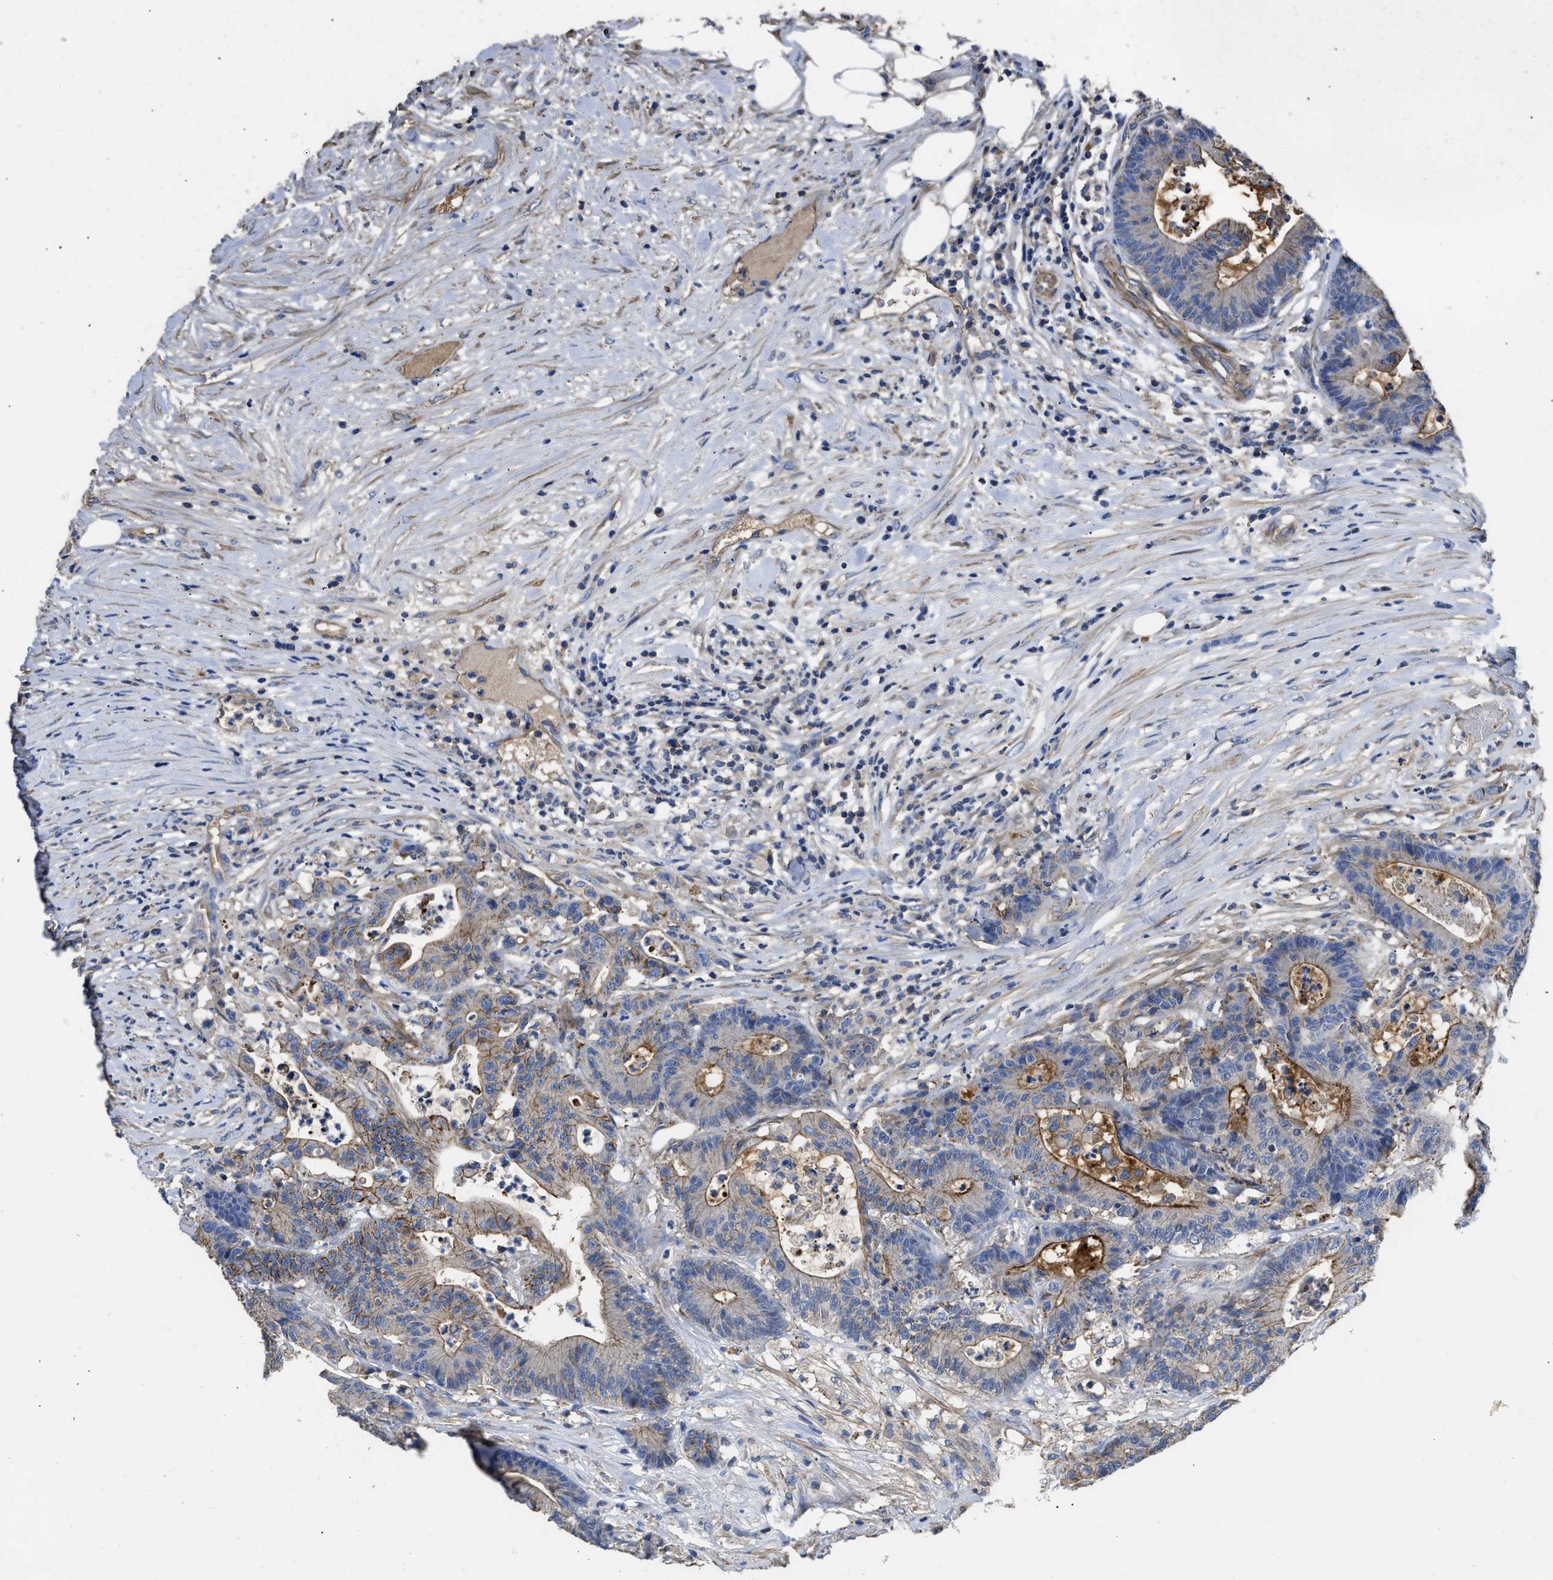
{"staining": {"intensity": "moderate", "quantity": "25%-75%", "location": "cytoplasmic/membranous"}, "tissue": "colorectal cancer", "cell_type": "Tumor cells", "image_type": "cancer", "snomed": [{"axis": "morphology", "description": "Adenocarcinoma, NOS"}, {"axis": "topography", "description": "Colon"}], "caption": "Immunohistochemistry micrograph of colorectal cancer (adenocarcinoma) stained for a protein (brown), which demonstrates medium levels of moderate cytoplasmic/membranous staining in approximately 25%-75% of tumor cells.", "gene": "USP4", "patient": {"sex": "female", "age": 84}}